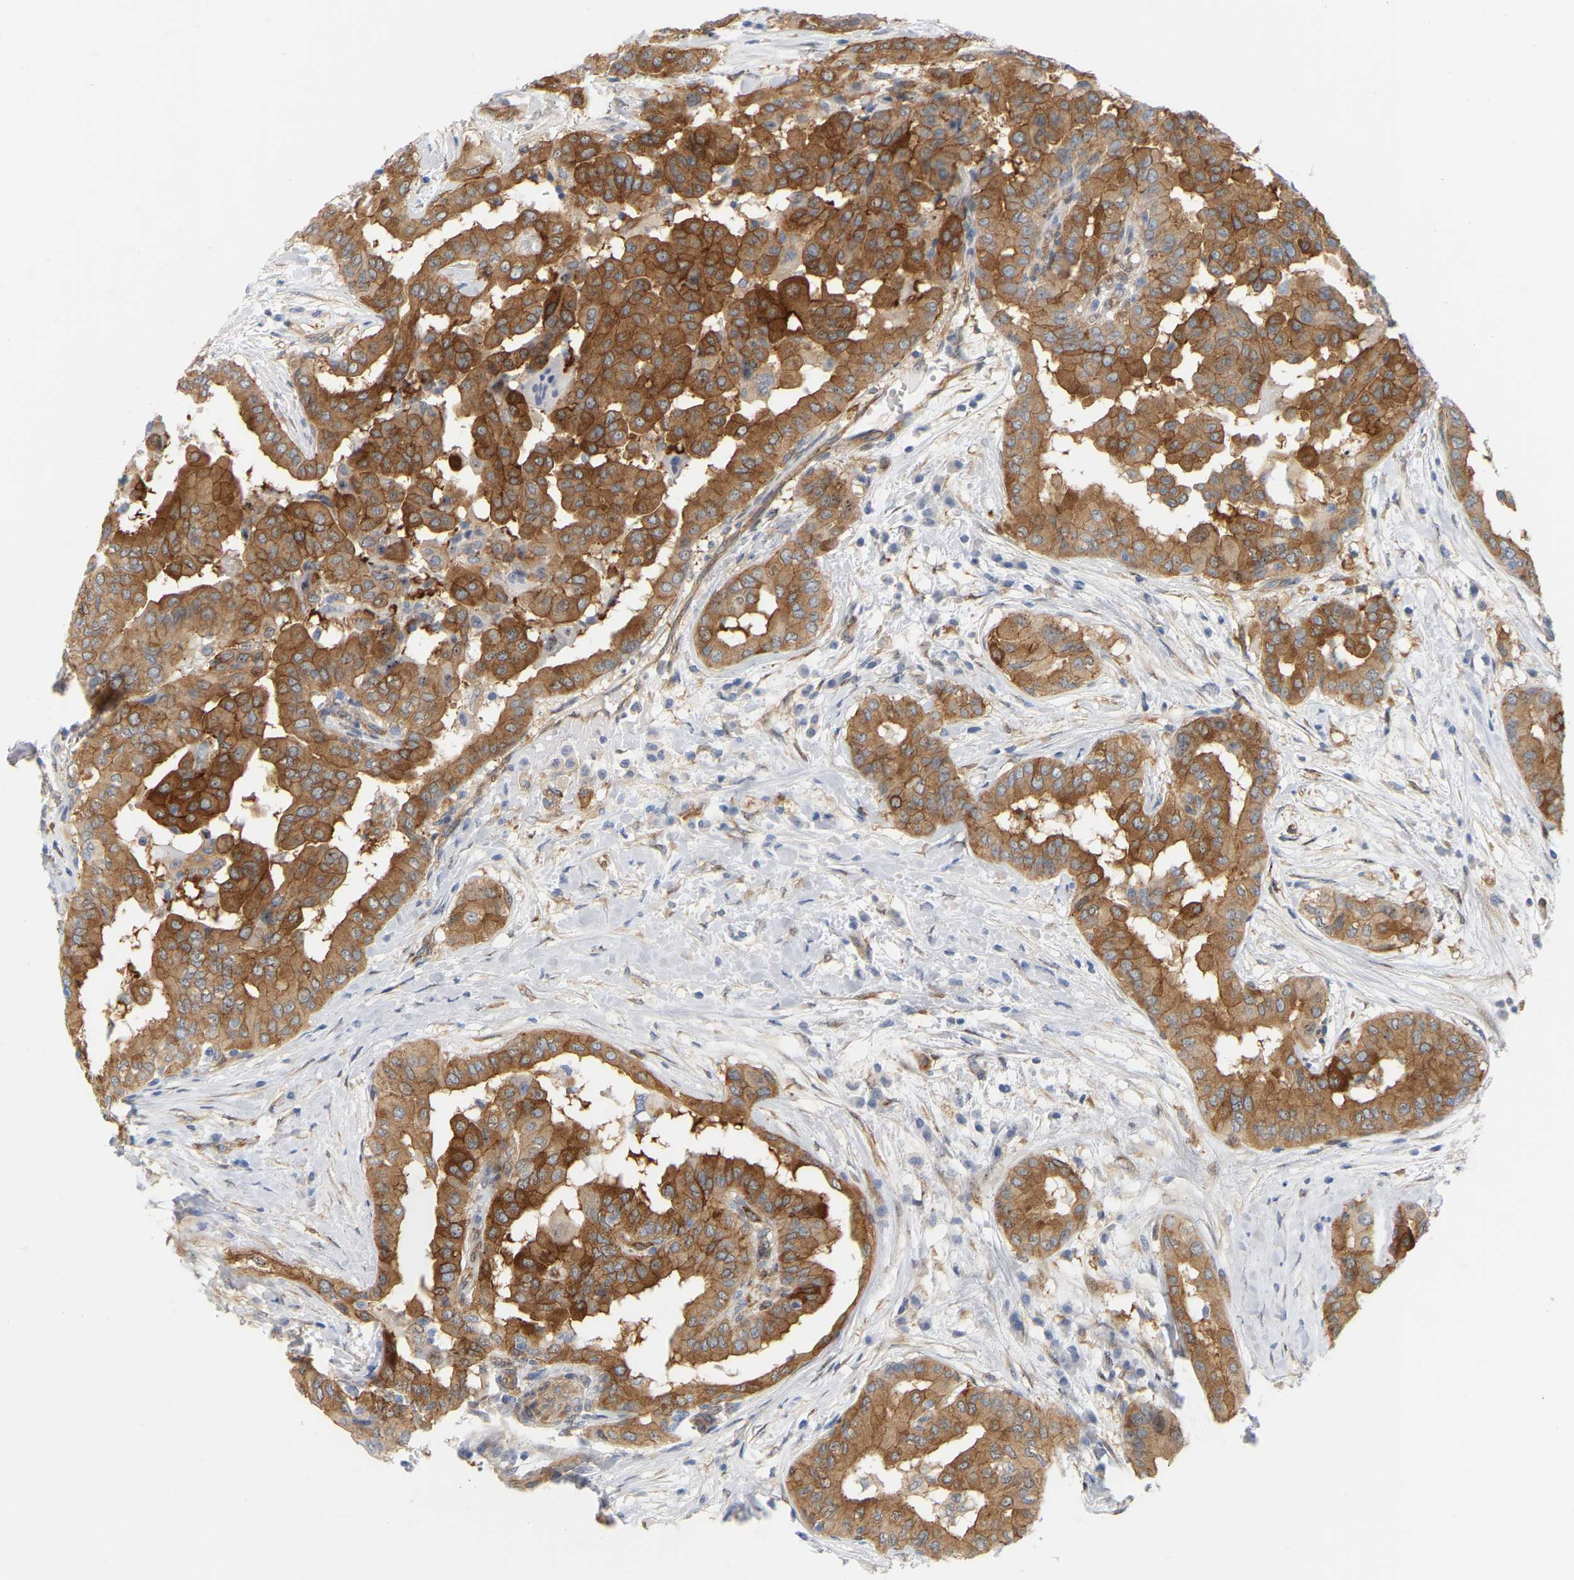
{"staining": {"intensity": "strong", "quantity": ">75%", "location": "cytoplasmic/membranous"}, "tissue": "thyroid cancer", "cell_type": "Tumor cells", "image_type": "cancer", "snomed": [{"axis": "morphology", "description": "Papillary adenocarcinoma, NOS"}, {"axis": "topography", "description": "Thyroid gland"}], "caption": "A brown stain labels strong cytoplasmic/membranous staining of a protein in papillary adenocarcinoma (thyroid) tumor cells.", "gene": "RAPH1", "patient": {"sex": "male", "age": 33}}